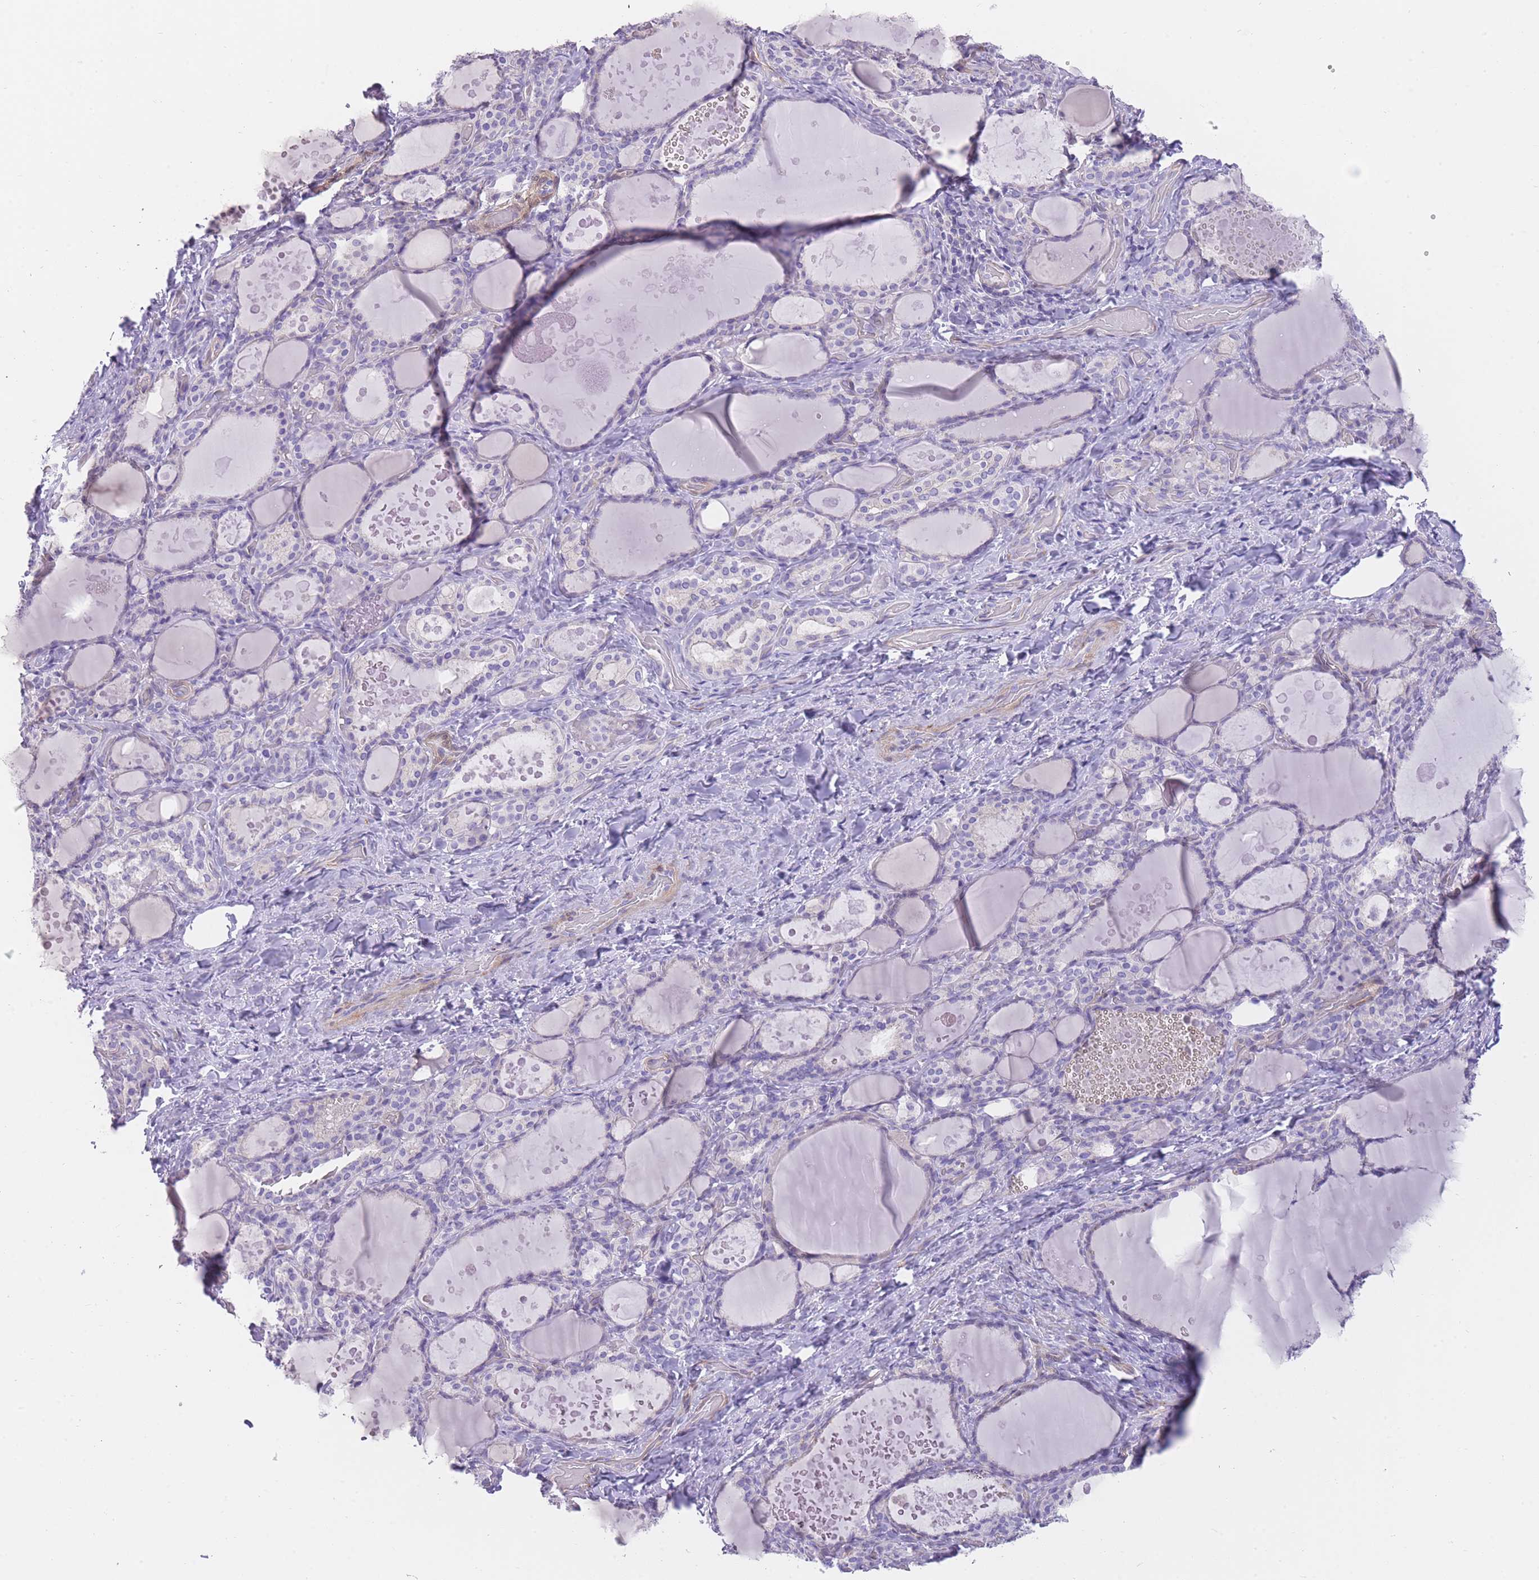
{"staining": {"intensity": "negative", "quantity": "none", "location": "none"}, "tissue": "thyroid gland", "cell_type": "Glandular cells", "image_type": "normal", "snomed": [{"axis": "morphology", "description": "Normal tissue, NOS"}, {"axis": "topography", "description": "Thyroid gland"}], "caption": "Human thyroid gland stained for a protein using IHC displays no staining in glandular cells.", "gene": "OR11H12", "patient": {"sex": "female", "age": 46}}